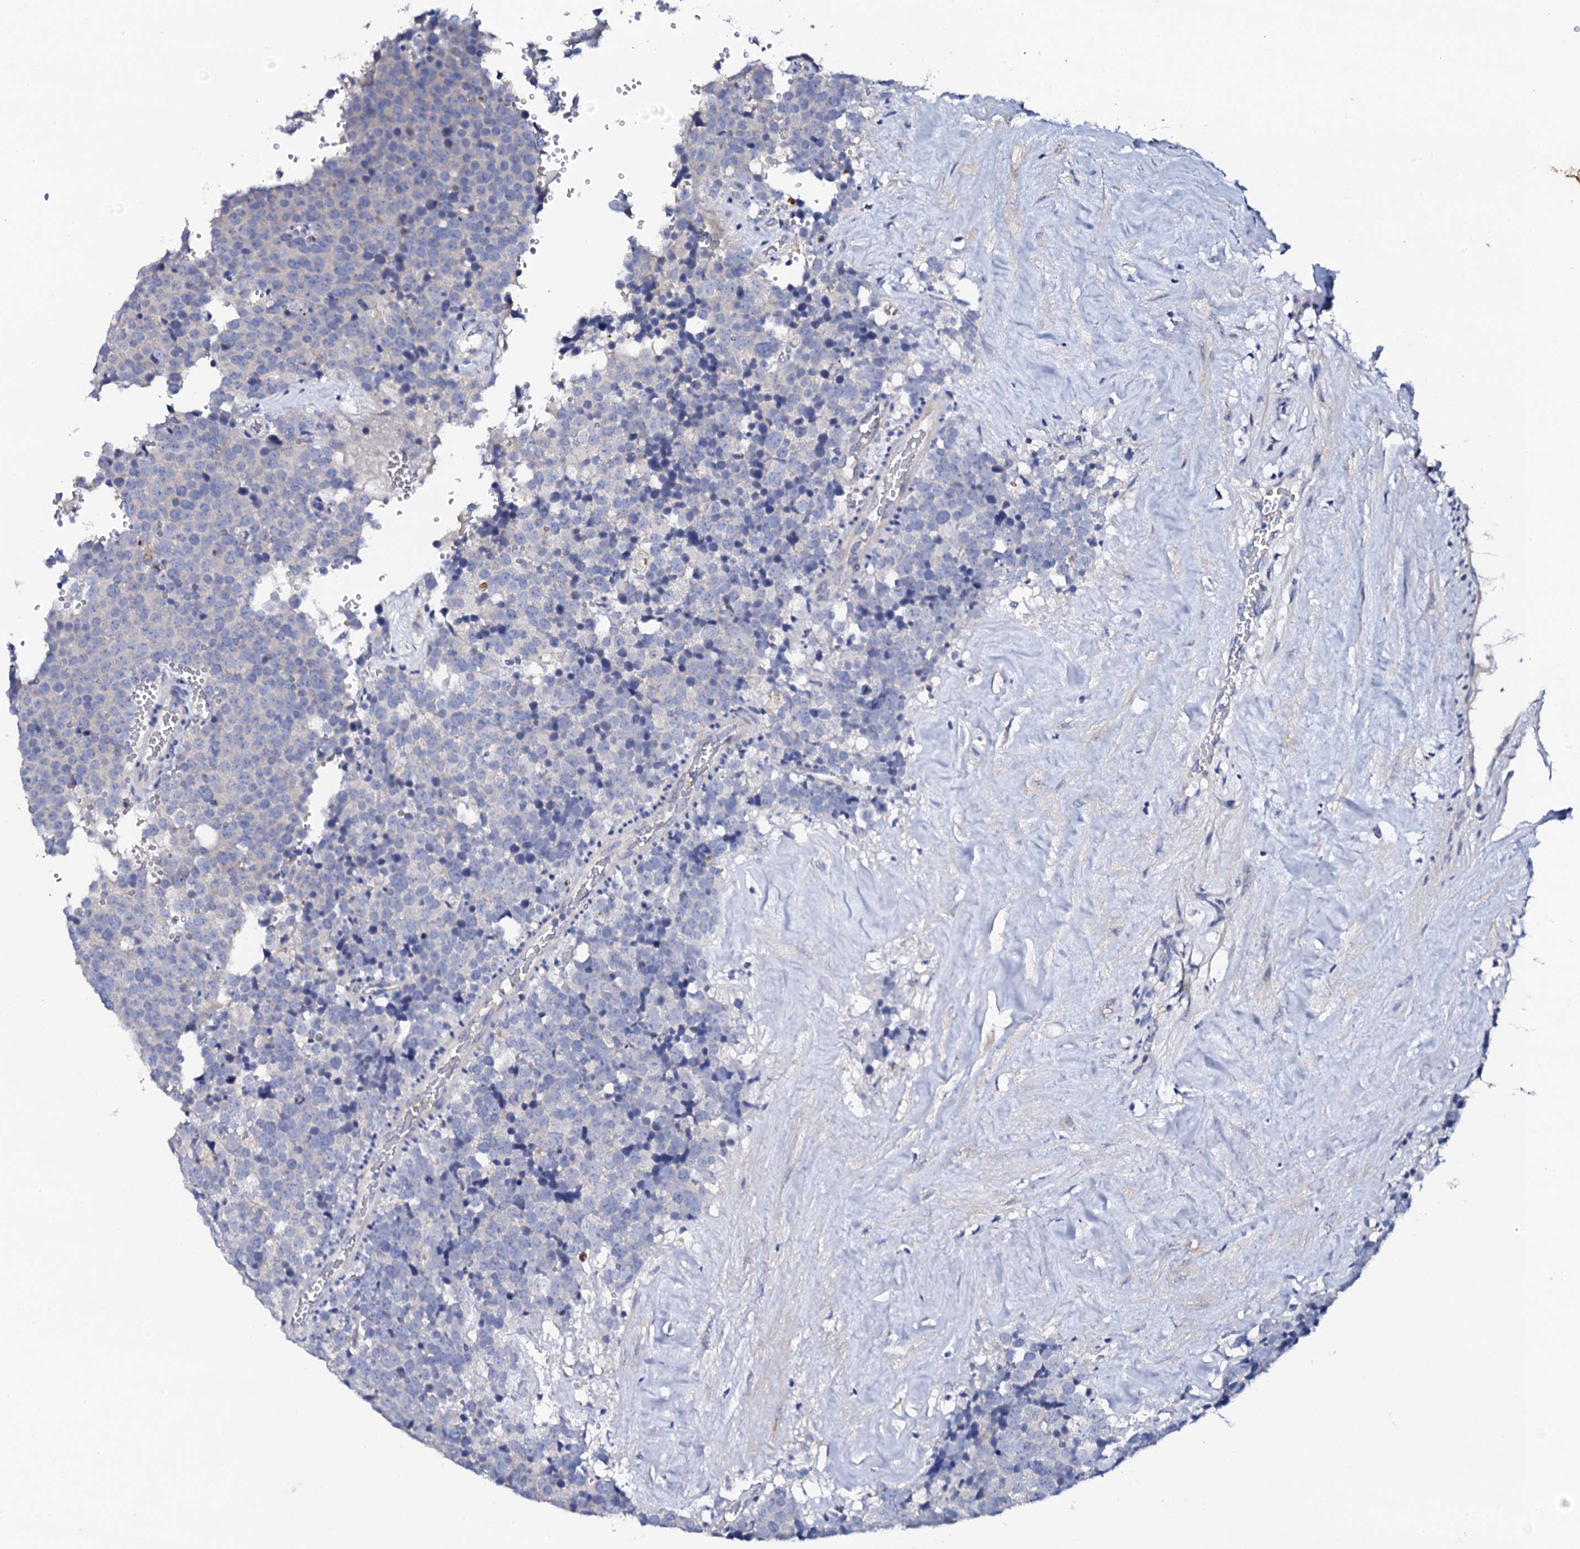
{"staining": {"intensity": "negative", "quantity": "none", "location": "none"}, "tissue": "testis cancer", "cell_type": "Tumor cells", "image_type": "cancer", "snomed": [{"axis": "morphology", "description": "Seminoma, NOS"}, {"axis": "topography", "description": "Testis"}], "caption": "DAB (3,3'-diaminobenzidine) immunohistochemical staining of human testis seminoma displays no significant positivity in tumor cells. The staining was performed using DAB to visualize the protein expression in brown, while the nuclei were stained in blue with hematoxylin (Magnification: 20x).", "gene": "NAA16", "patient": {"sex": "male", "age": 71}}